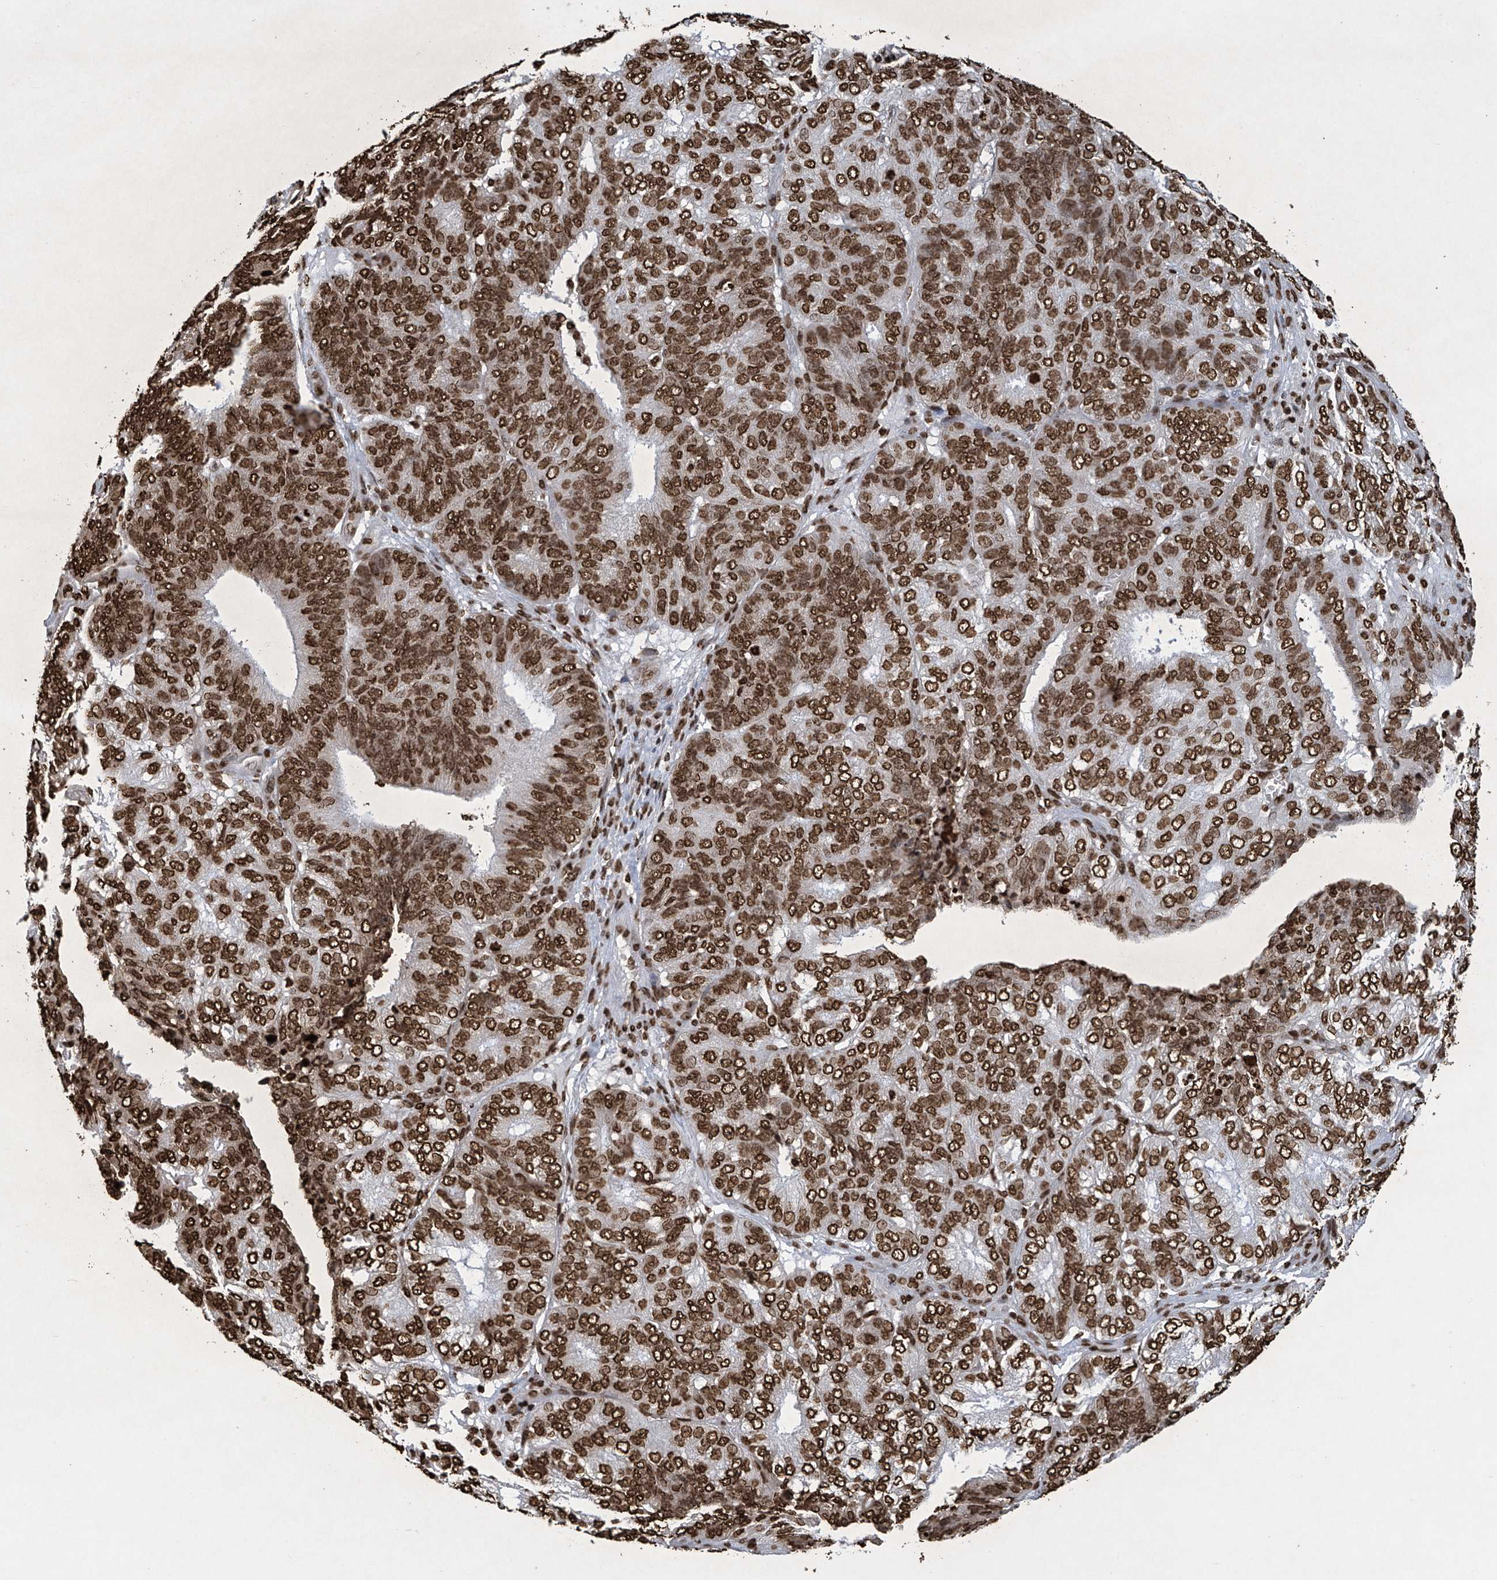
{"staining": {"intensity": "strong", "quantity": ">75%", "location": "nuclear"}, "tissue": "endometrial cancer", "cell_type": "Tumor cells", "image_type": "cancer", "snomed": [{"axis": "morphology", "description": "Adenocarcinoma, NOS"}, {"axis": "topography", "description": "Uterus"}], "caption": "The immunohistochemical stain shows strong nuclear positivity in tumor cells of endometrial cancer tissue.", "gene": "H3-3A", "patient": {"sex": "female", "age": 60}}